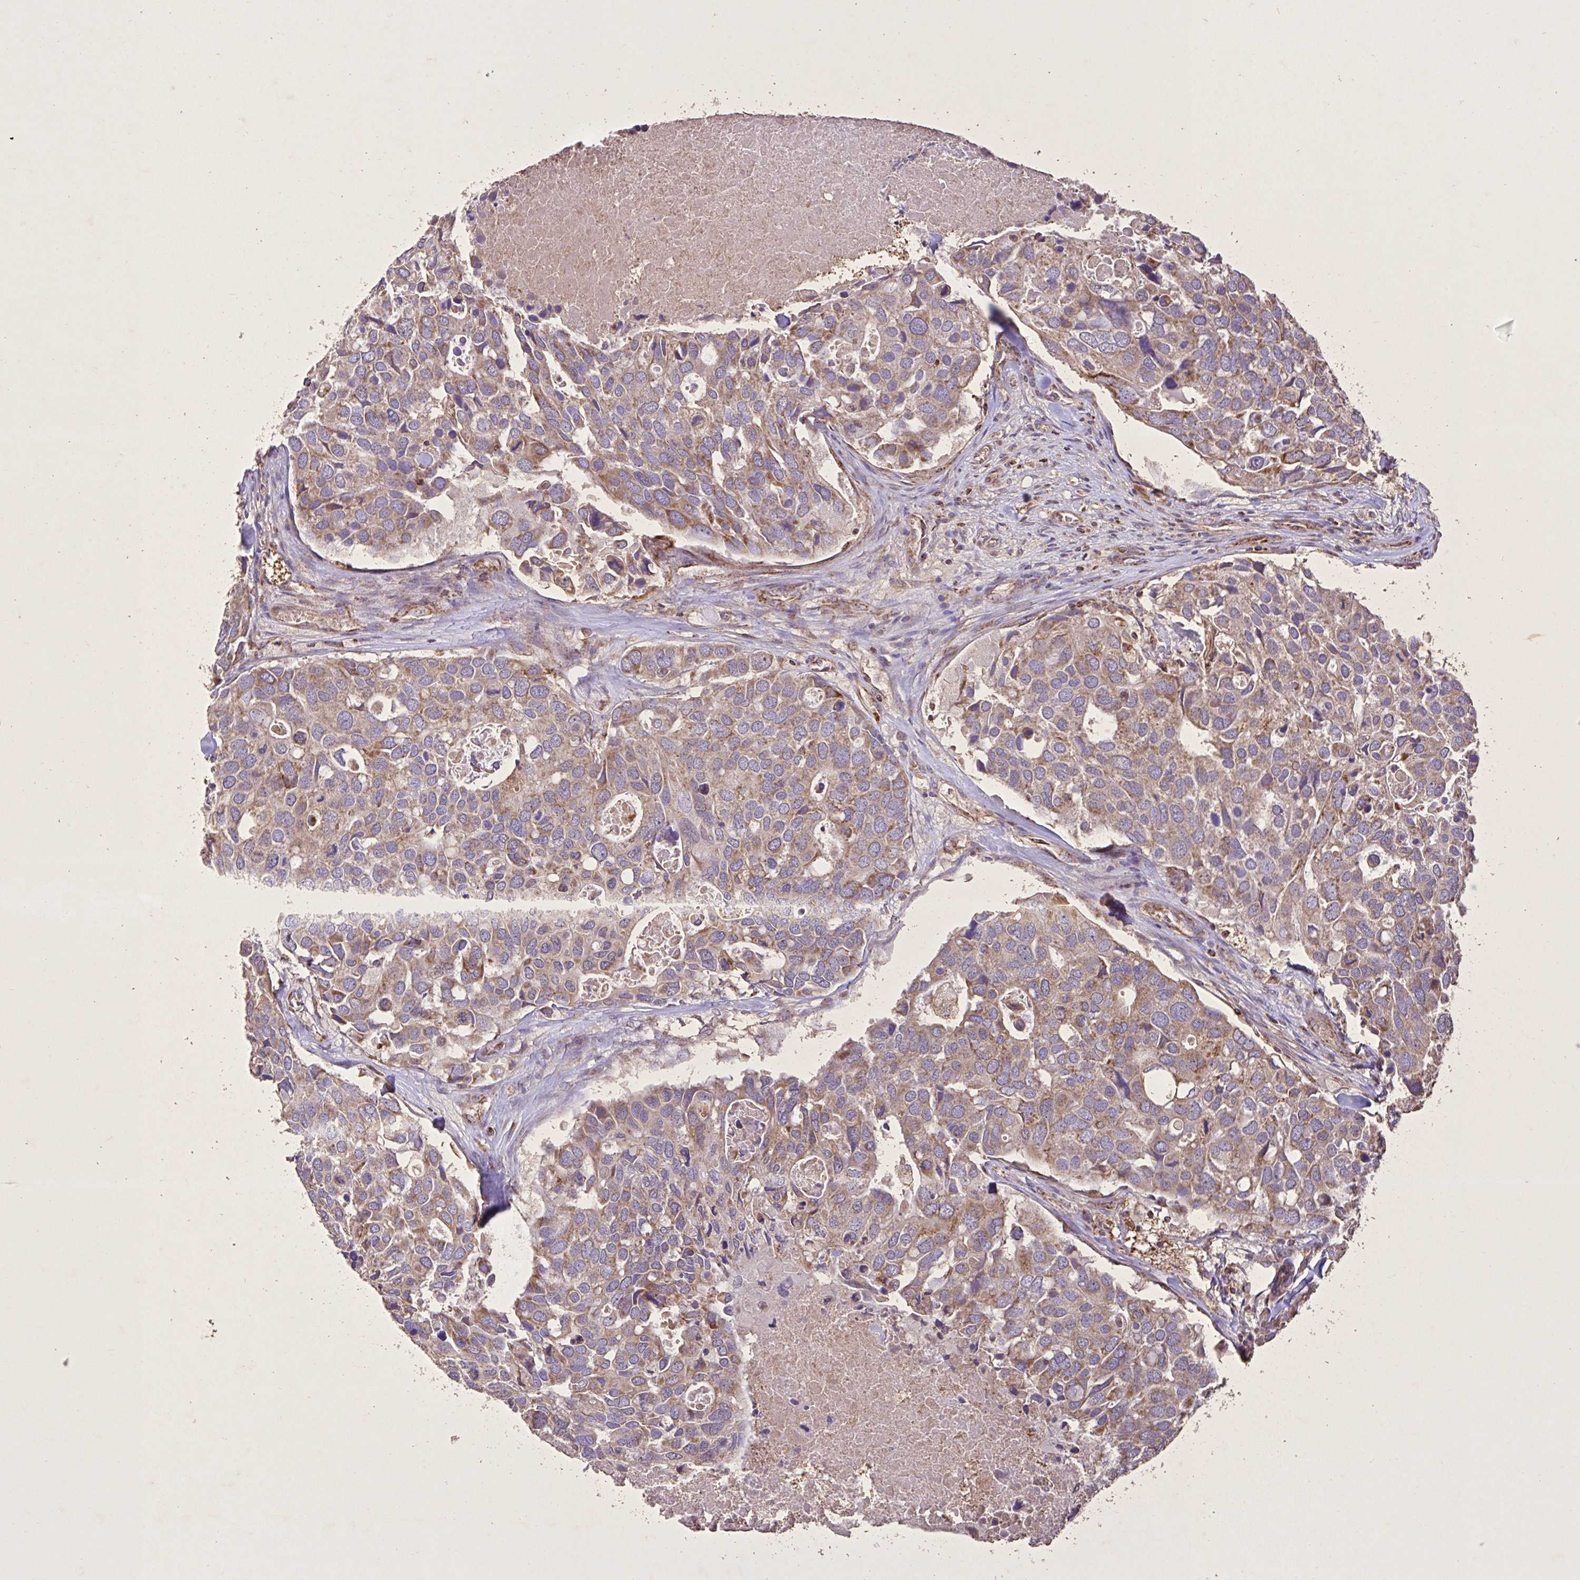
{"staining": {"intensity": "moderate", "quantity": ">75%", "location": "cytoplasmic/membranous"}, "tissue": "breast cancer", "cell_type": "Tumor cells", "image_type": "cancer", "snomed": [{"axis": "morphology", "description": "Duct carcinoma"}, {"axis": "topography", "description": "Breast"}], "caption": "An image of human breast intraductal carcinoma stained for a protein displays moderate cytoplasmic/membranous brown staining in tumor cells. The staining is performed using DAB (3,3'-diaminobenzidine) brown chromogen to label protein expression. The nuclei are counter-stained blue using hematoxylin.", "gene": "AGK", "patient": {"sex": "female", "age": 83}}